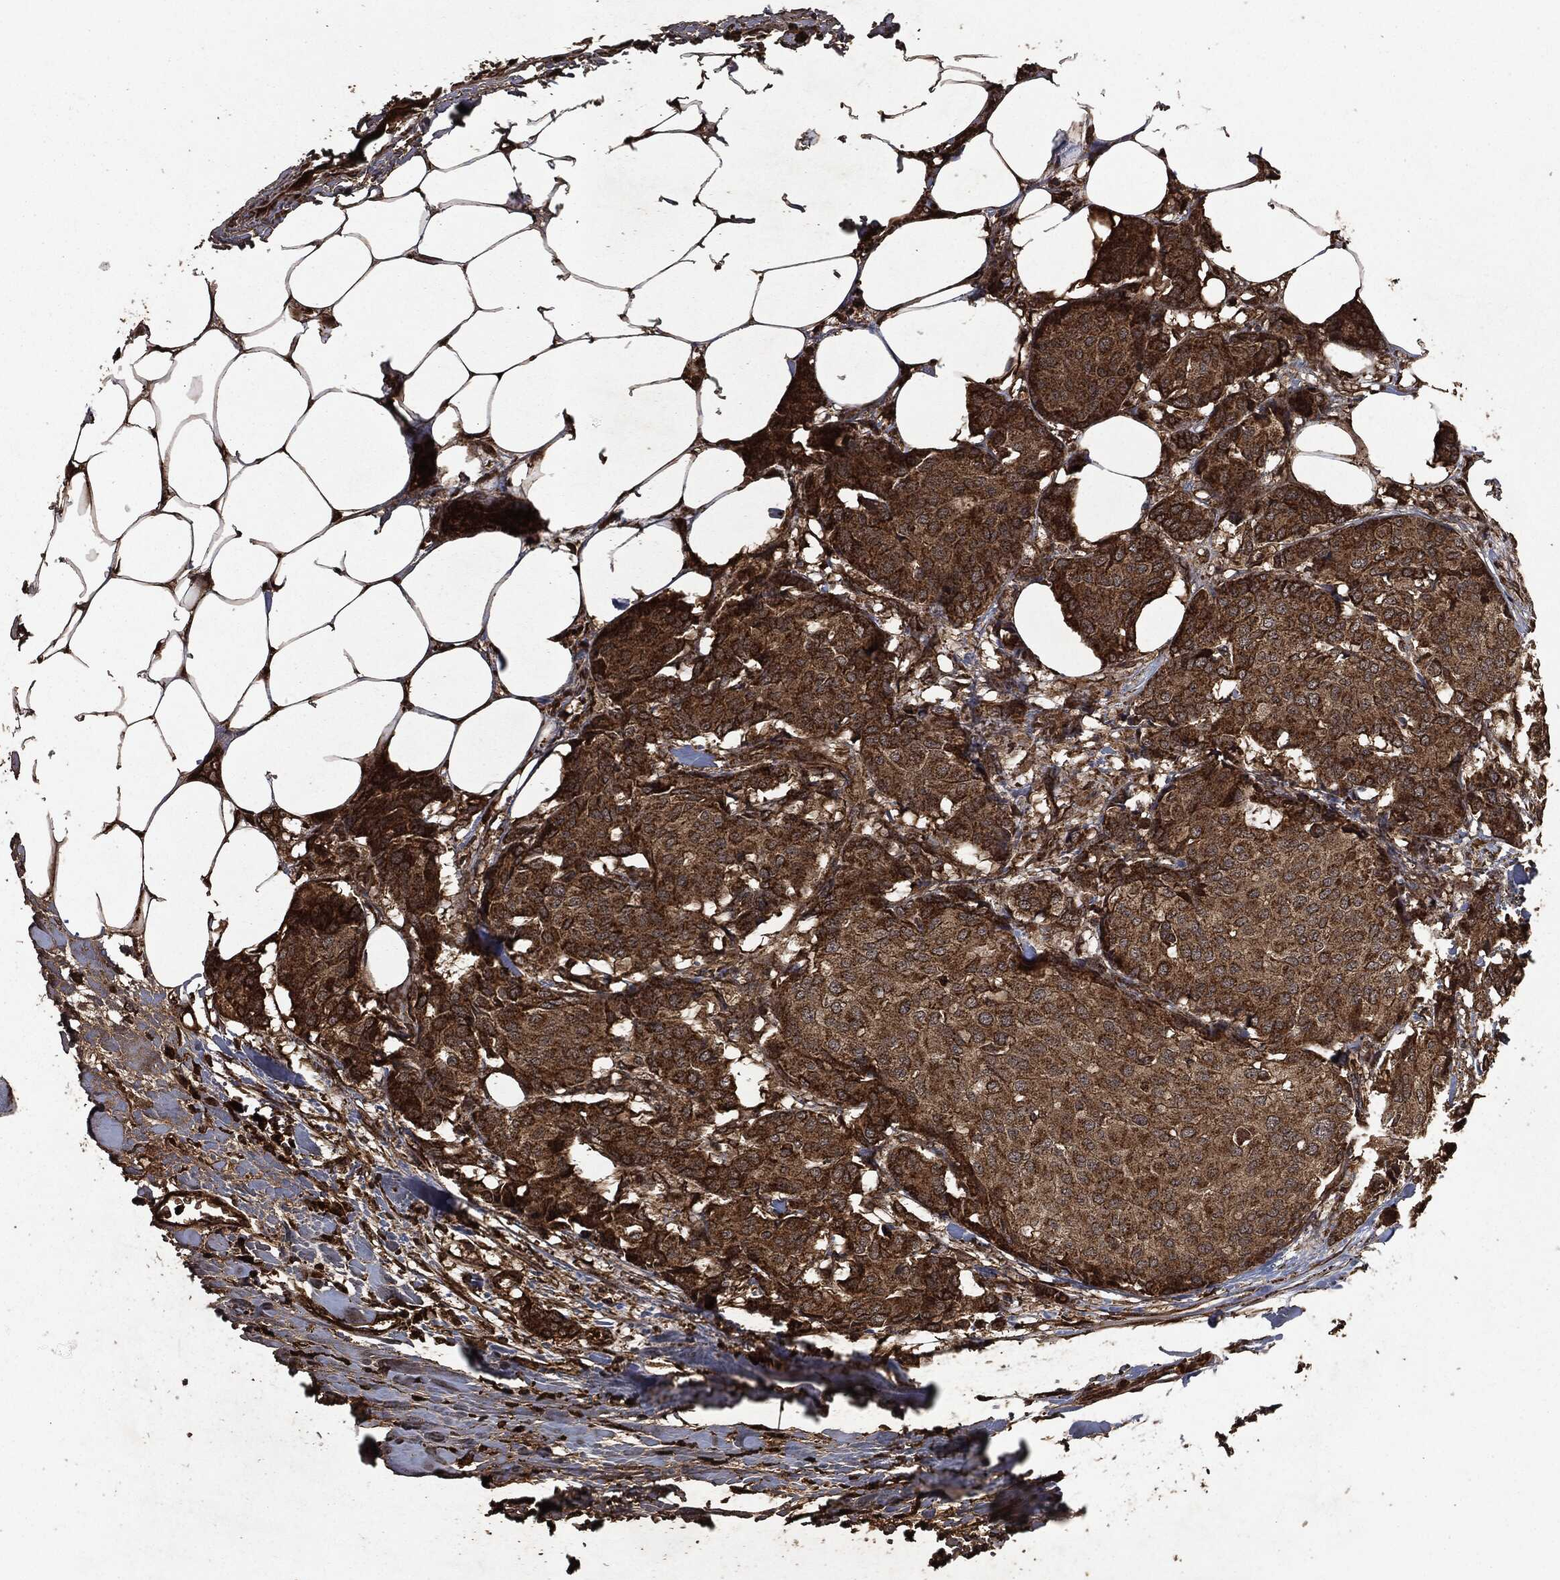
{"staining": {"intensity": "strong", "quantity": ">75%", "location": "cytoplasmic/membranous"}, "tissue": "breast cancer", "cell_type": "Tumor cells", "image_type": "cancer", "snomed": [{"axis": "morphology", "description": "Duct carcinoma"}, {"axis": "topography", "description": "Breast"}], "caption": "IHC of human breast invasive ductal carcinoma displays high levels of strong cytoplasmic/membranous expression in approximately >75% of tumor cells. (Stains: DAB in brown, nuclei in blue, Microscopy: brightfield microscopy at high magnification).", "gene": "RYK", "patient": {"sex": "female", "age": 75}}